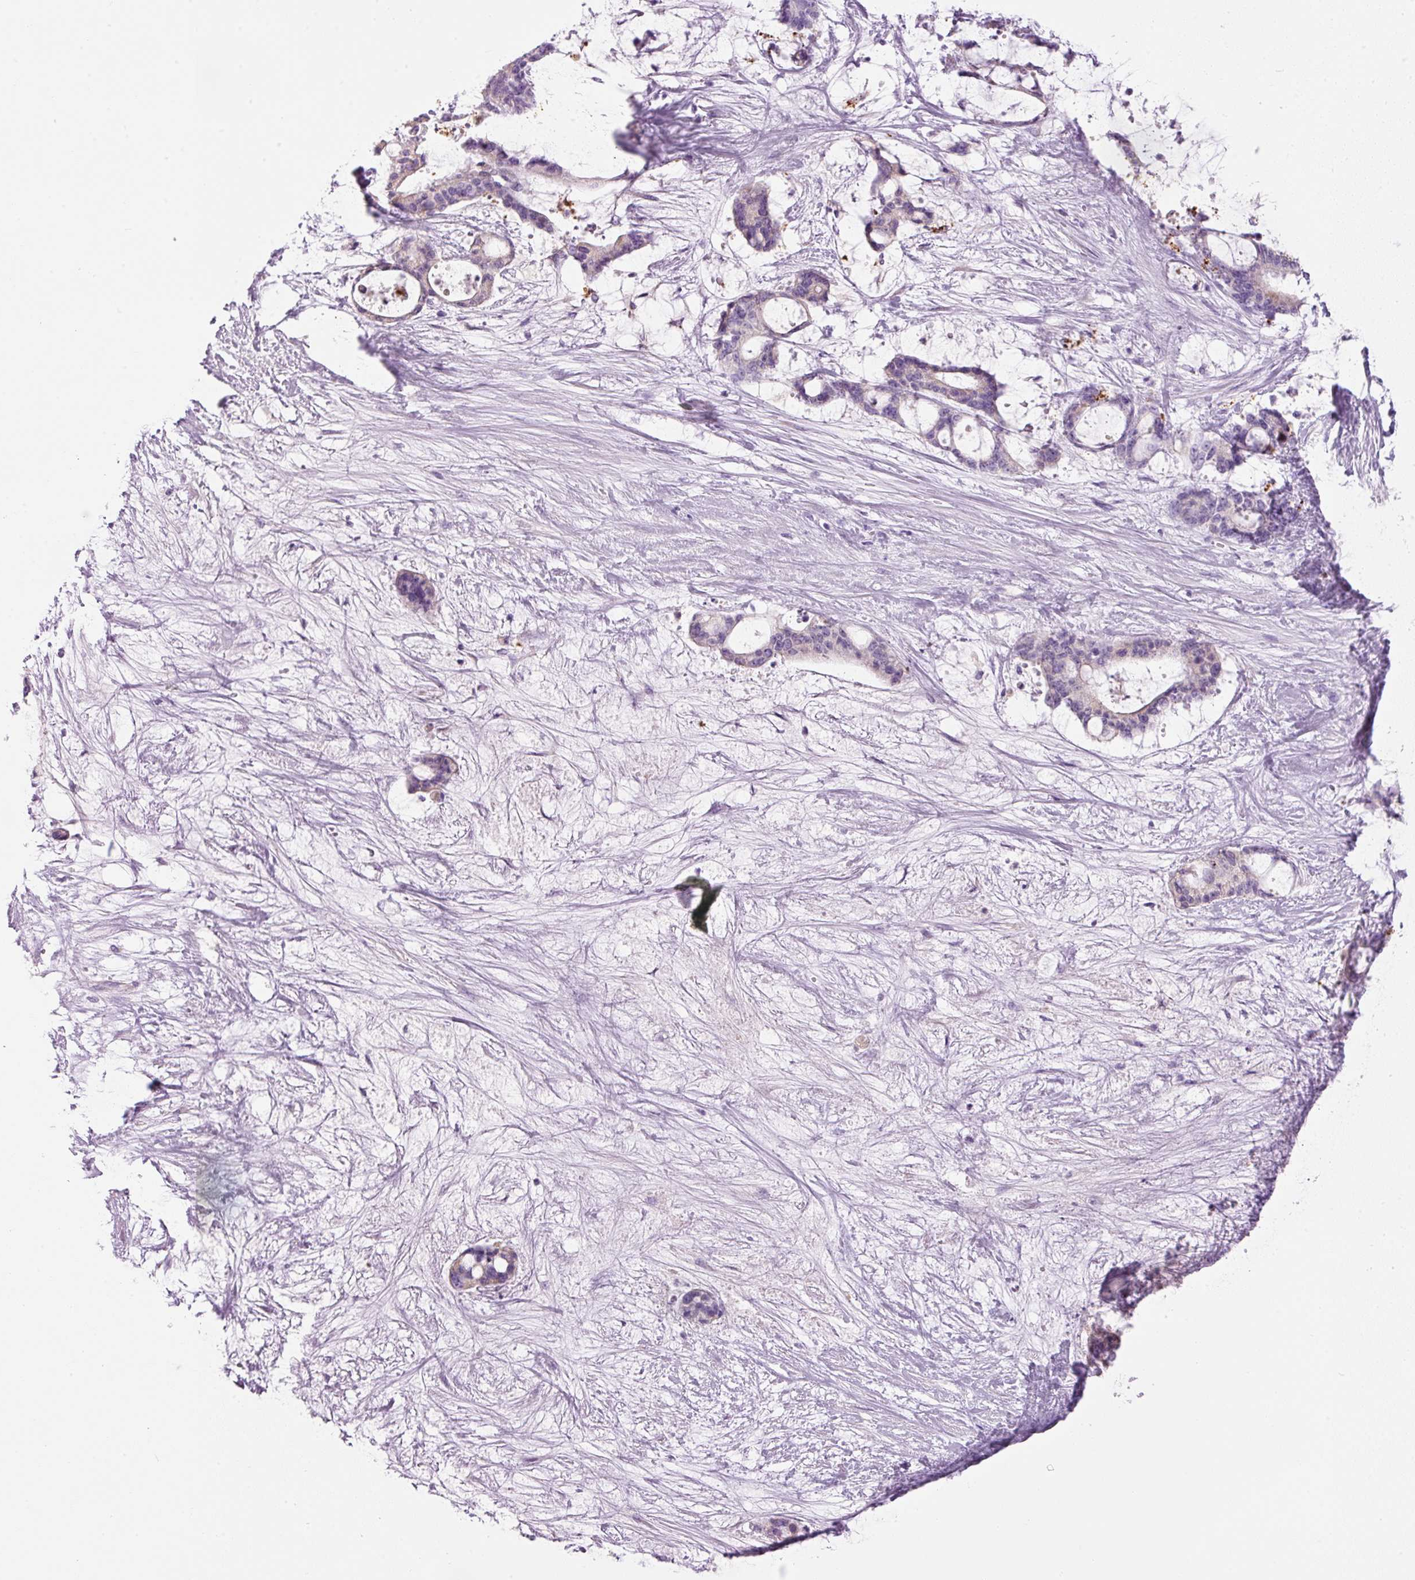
{"staining": {"intensity": "negative", "quantity": "none", "location": "none"}, "tissue": "liver cancer", "cell_type": "Tumor cells", "image_type": "cancer", "snomed": [{"axis": "morphology", "description": "Normal tissue, NOS"}, {"axis": "morphology", "description": "Cholangiocarcinoma"}, {"axis": "topography", "description": "Liver"}, {"axis": "topography", "description": "Peripheral nerve tissue"}], "caption": "This is an immunohistochemistry micrograph of human liver cancer (cholangiocarcinoma). There is no staining in tumor cells.", "gene": "CARD16", "patient": {"sex": "female", "age": 73}}